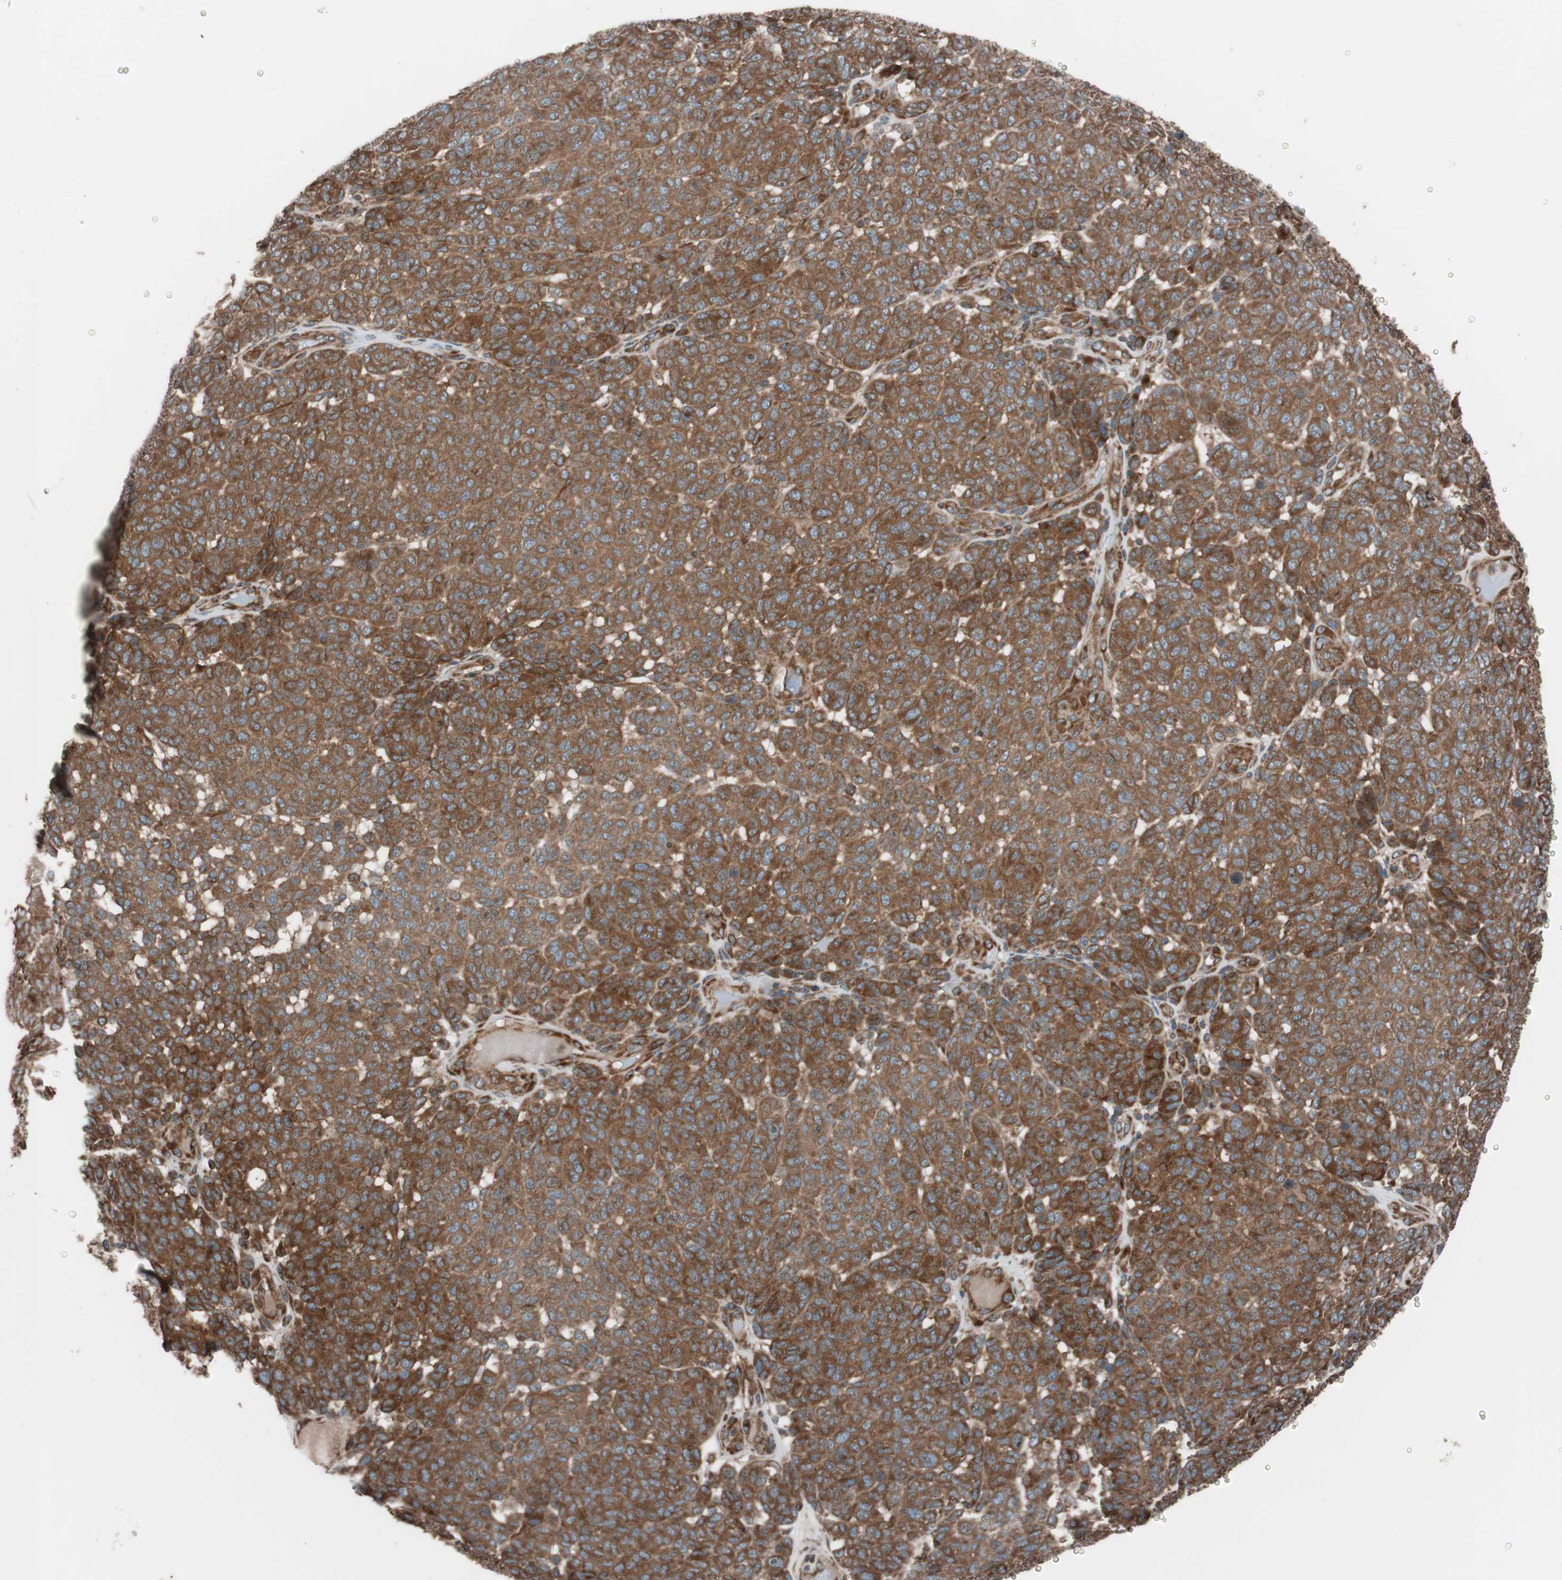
{"staining": {"intensity": "strong", "quantity": ">75%", "location": "cytoplasmic/membranous"}, "tissue": "melanoma", "cell_type": "Tumor cells", "image_type": "cancer", "snomed": [{"axis": "morphology", "description": "Malignant melanoma, NOS"}, {"axis": "topography", "description": "Skin"}], "caption": "Malignant melanoma tissue reveals strong cytoplasmic/membranous staining in about >75% of tumor cells, visualized by immunohistochemistry.", "gene": "SEC31A", "patient": {"sex": "male", "age": 59}}